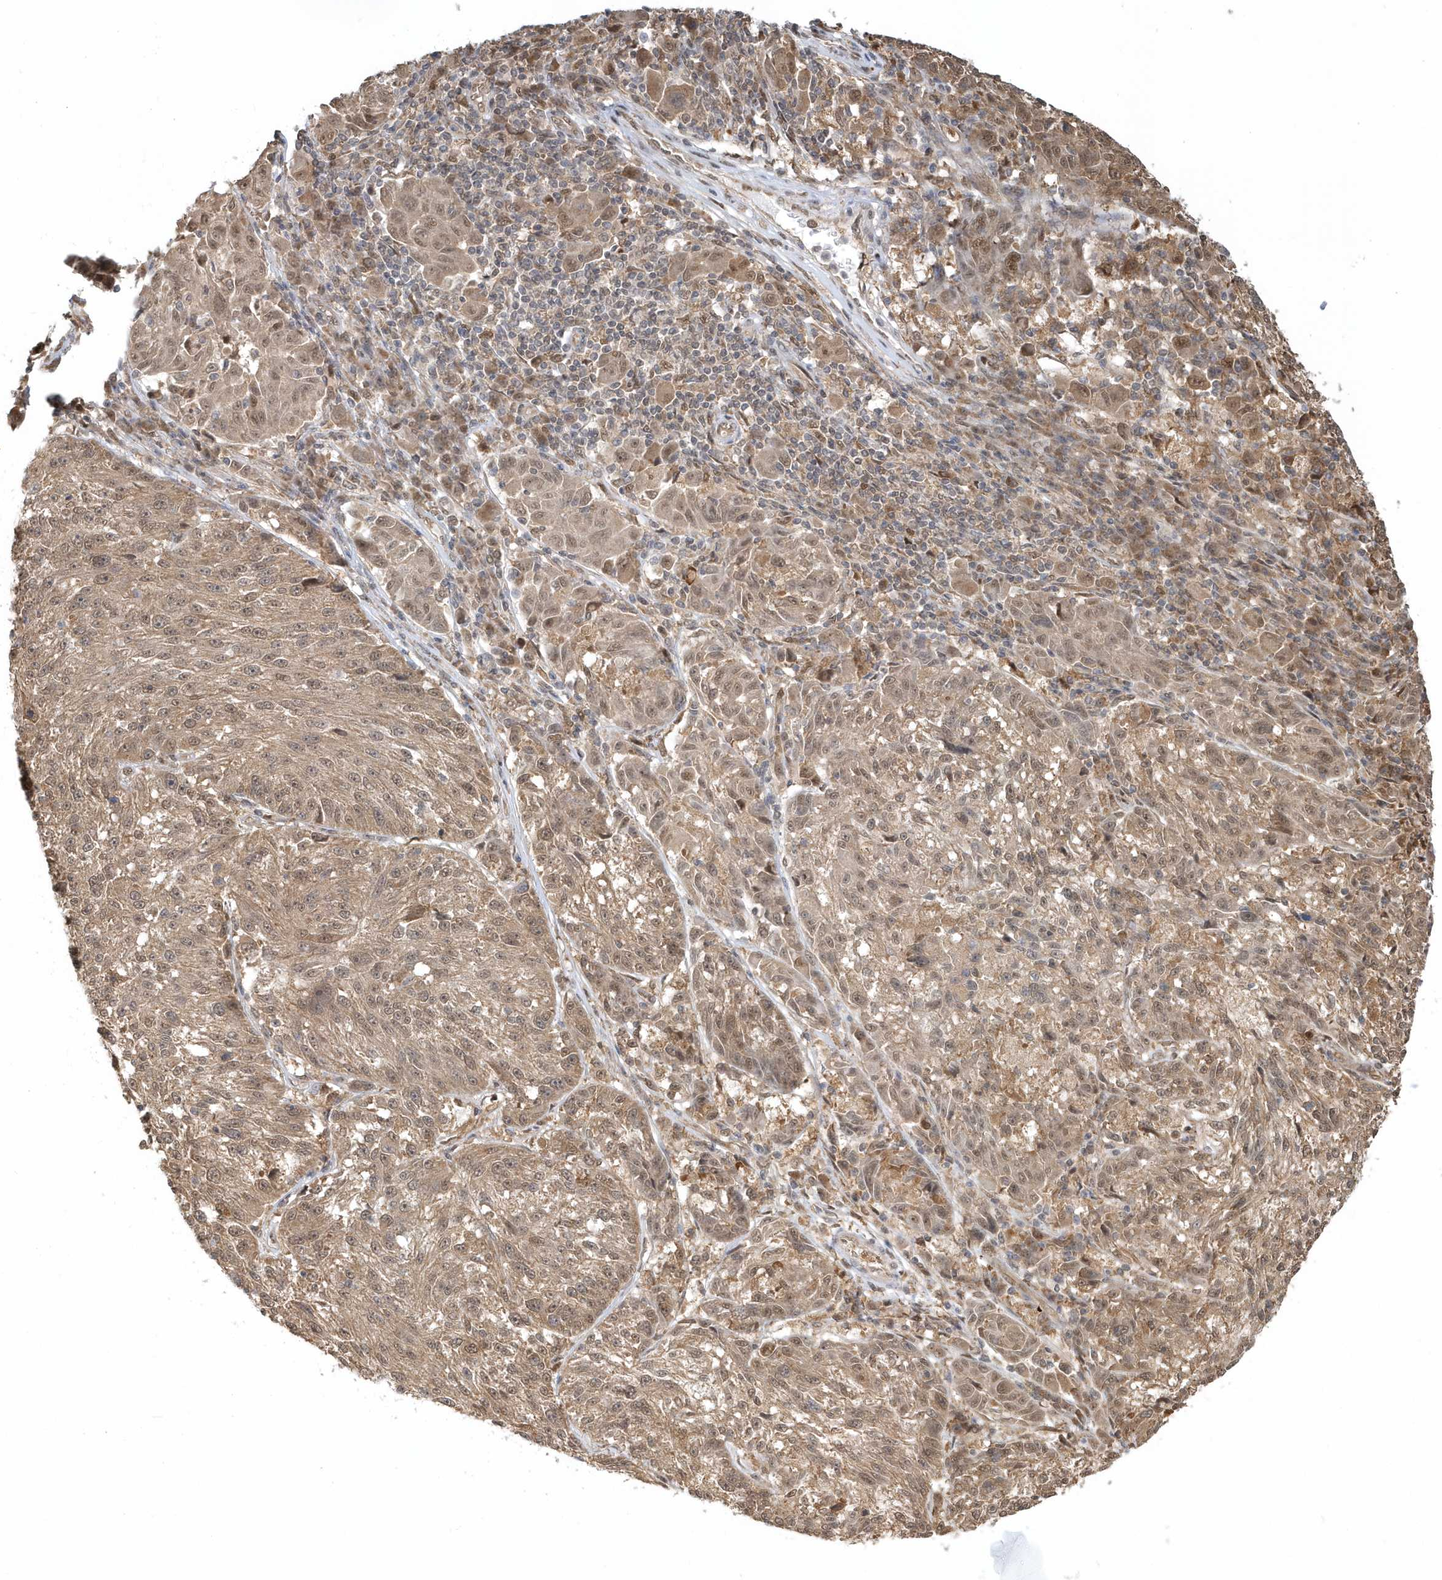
{"staining": {"intensity": "moderate", "quantity": ">75%", "location": "nuclear"}, "tissue": "melanoma", "cell_type": "Tumor cells", "image_type": "cancer", "snomed": [{"axis": "morphology", "description": "Malignant melanoma, NOS"}, {"axis": "topography", "description": "Skin"}], "caption": "IHC histopathology image of neoplastic tissue: malignant melanoma stained using immunohistochemistry demonstrates medium levels of moderate protein expression localized specifically in the nuclear of tumor cells, appearing as a nuclear brown color.", "gene": "PSMD6", "patient": {"sex": "male", "age": 53}}